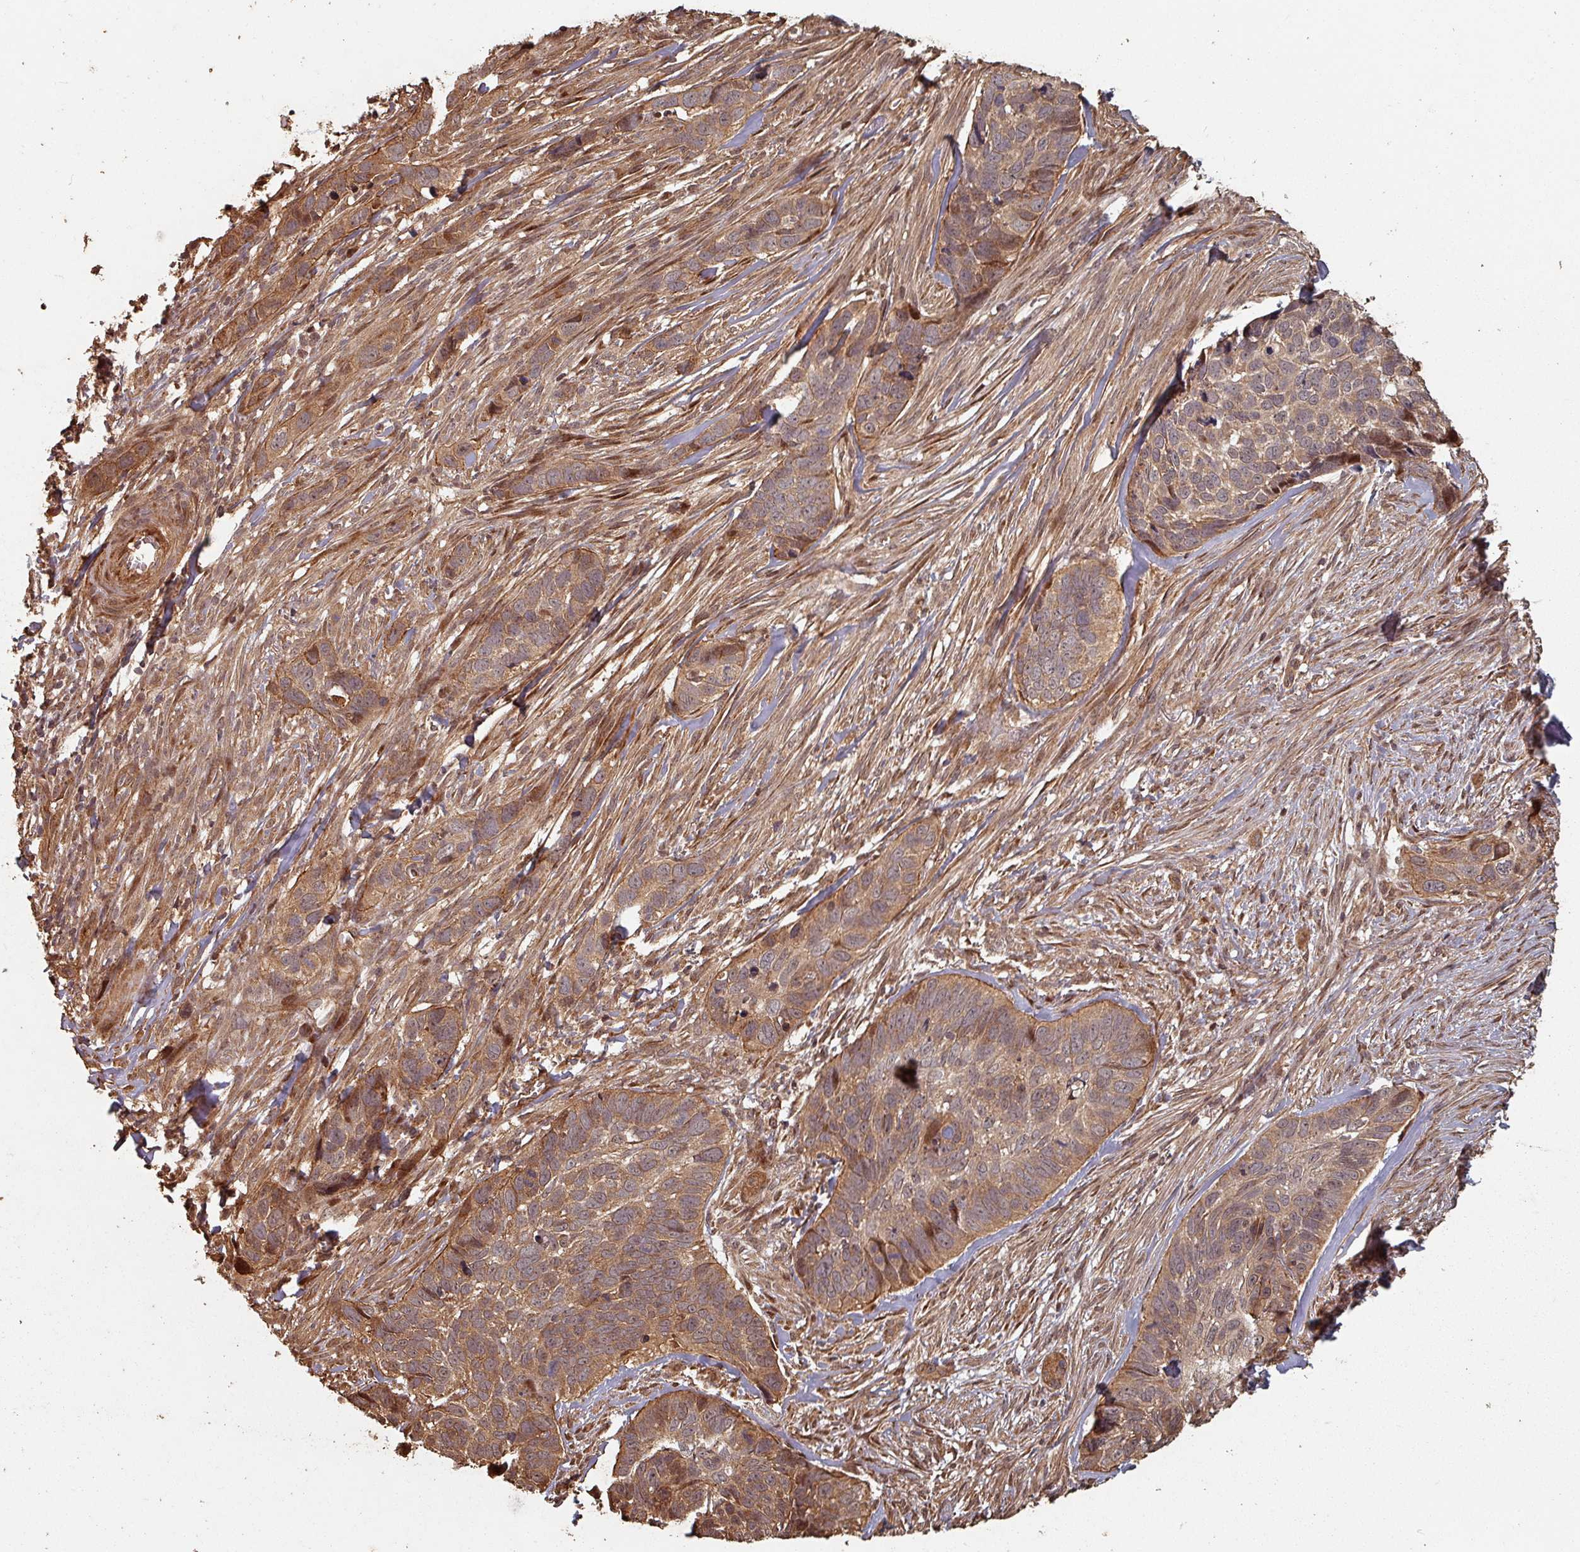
{"staining": {"intensity": "moderate", "quantity": ">75%", "location": "cytoplasmic/membranous,nuclear"}, "tissue": "skin cancer", "cell_type": "Tumor cells", "image_type": "cancer", "snomed": [{"axis": "morphology", "description": "Basal cell carcinoma"}, {"axis": "topography", "description": "Skin"}], "caption": "Human skin basal cell carcinoma stained with a brown dye demonstrates moderate cytoplasmic/membranous and nuclear positive positivity in approximately >75% of tumor cells.", "gene": "EID1", "patient": {"sex": "female", "age": 82}}